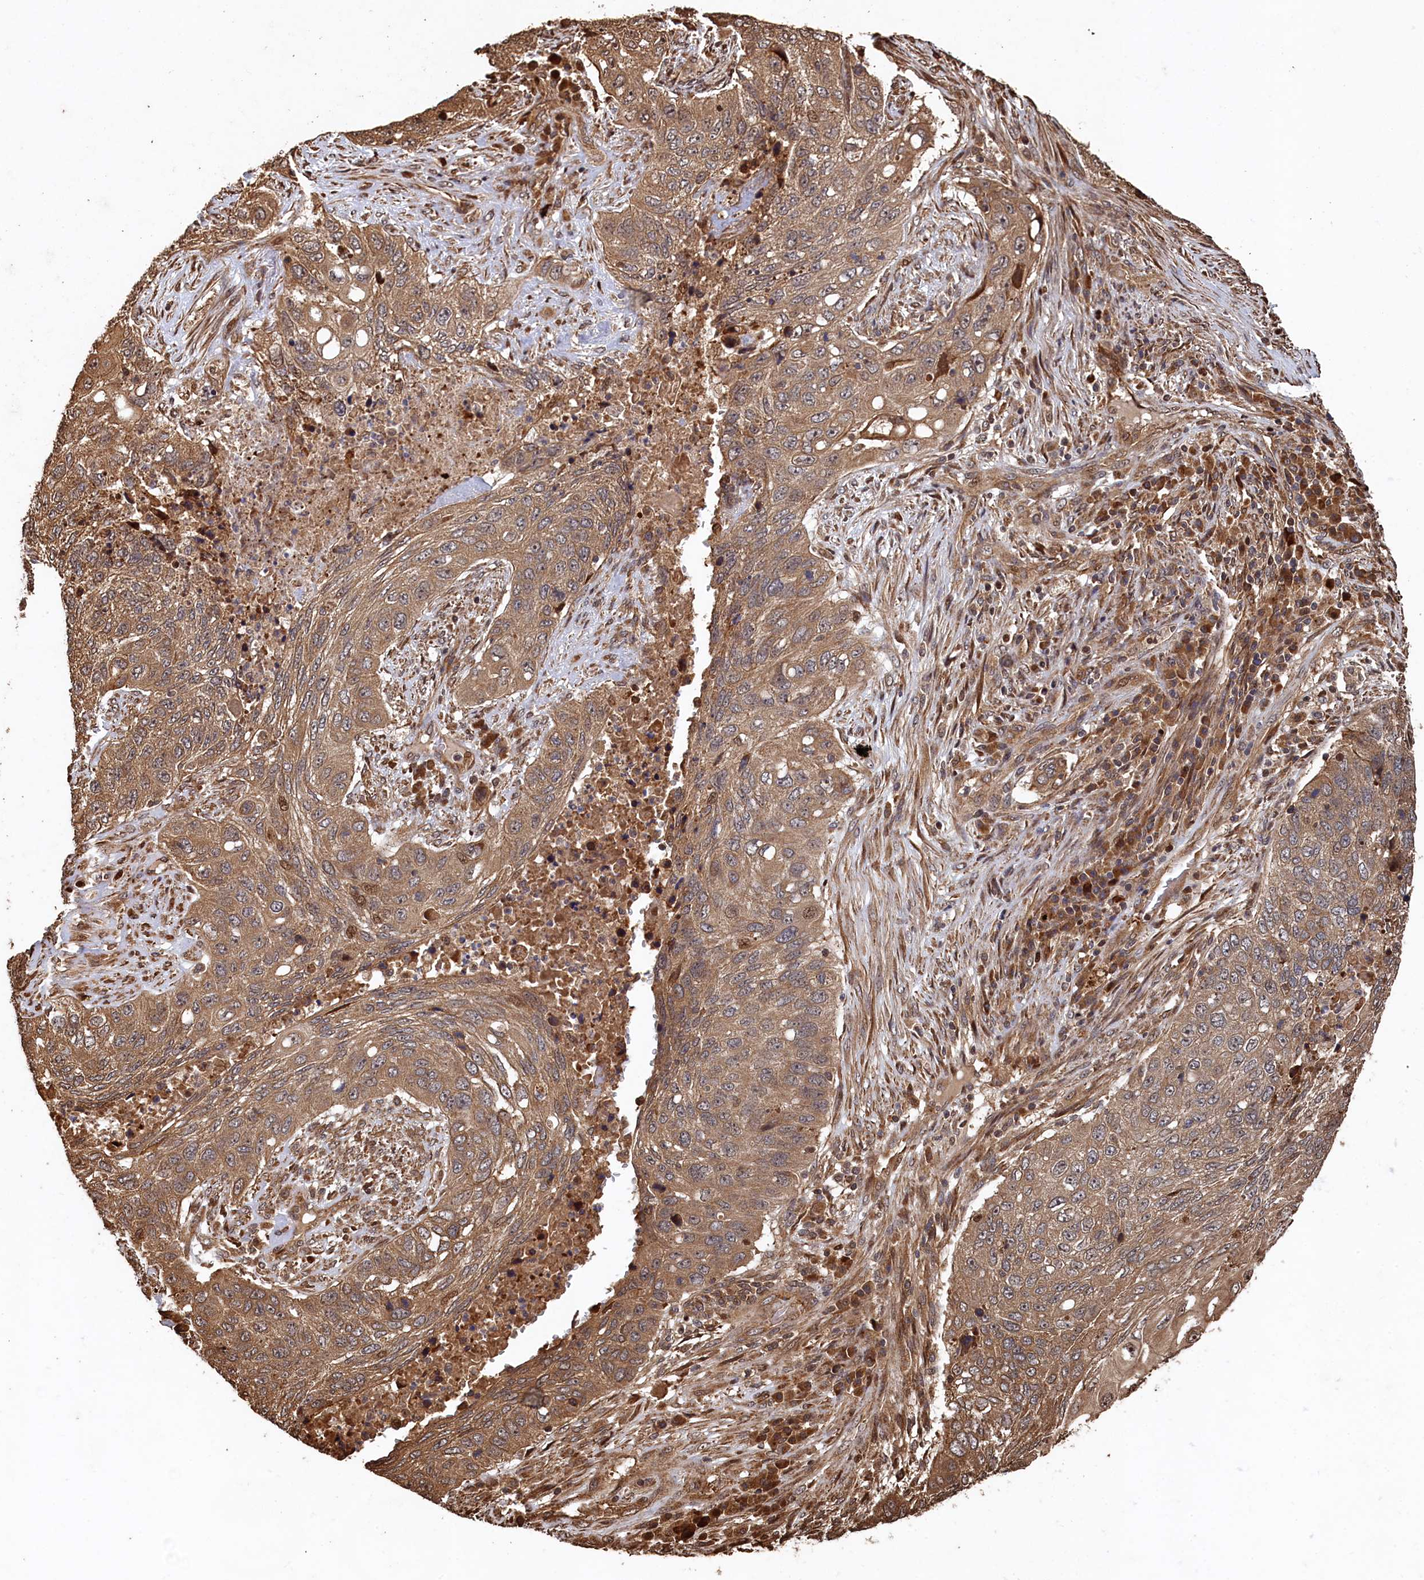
{"staining": {"intensity": "moderate", "quantity": ">75%", "location": "cytoplasmic/membranous"}, "tissue": "lung cancer", "cell_type": "Tumor cells", "image_type": "cancer", "snomed": [{"axis": "morphology", "description": "Squamous cell carcinoma, NOS"}, {"axis": "topography", "description": "Lung"}], "caption": "Immunohistochemical staining of lung cancer reveals medium levels of moderate cytoplasmic/membranous positivity in approximately >75% of tumor cells. (DAB IHC with brightfield microscopy, high magnification).", "gene": "PIGN", "patient": {"sex": "female", "age": 63}}